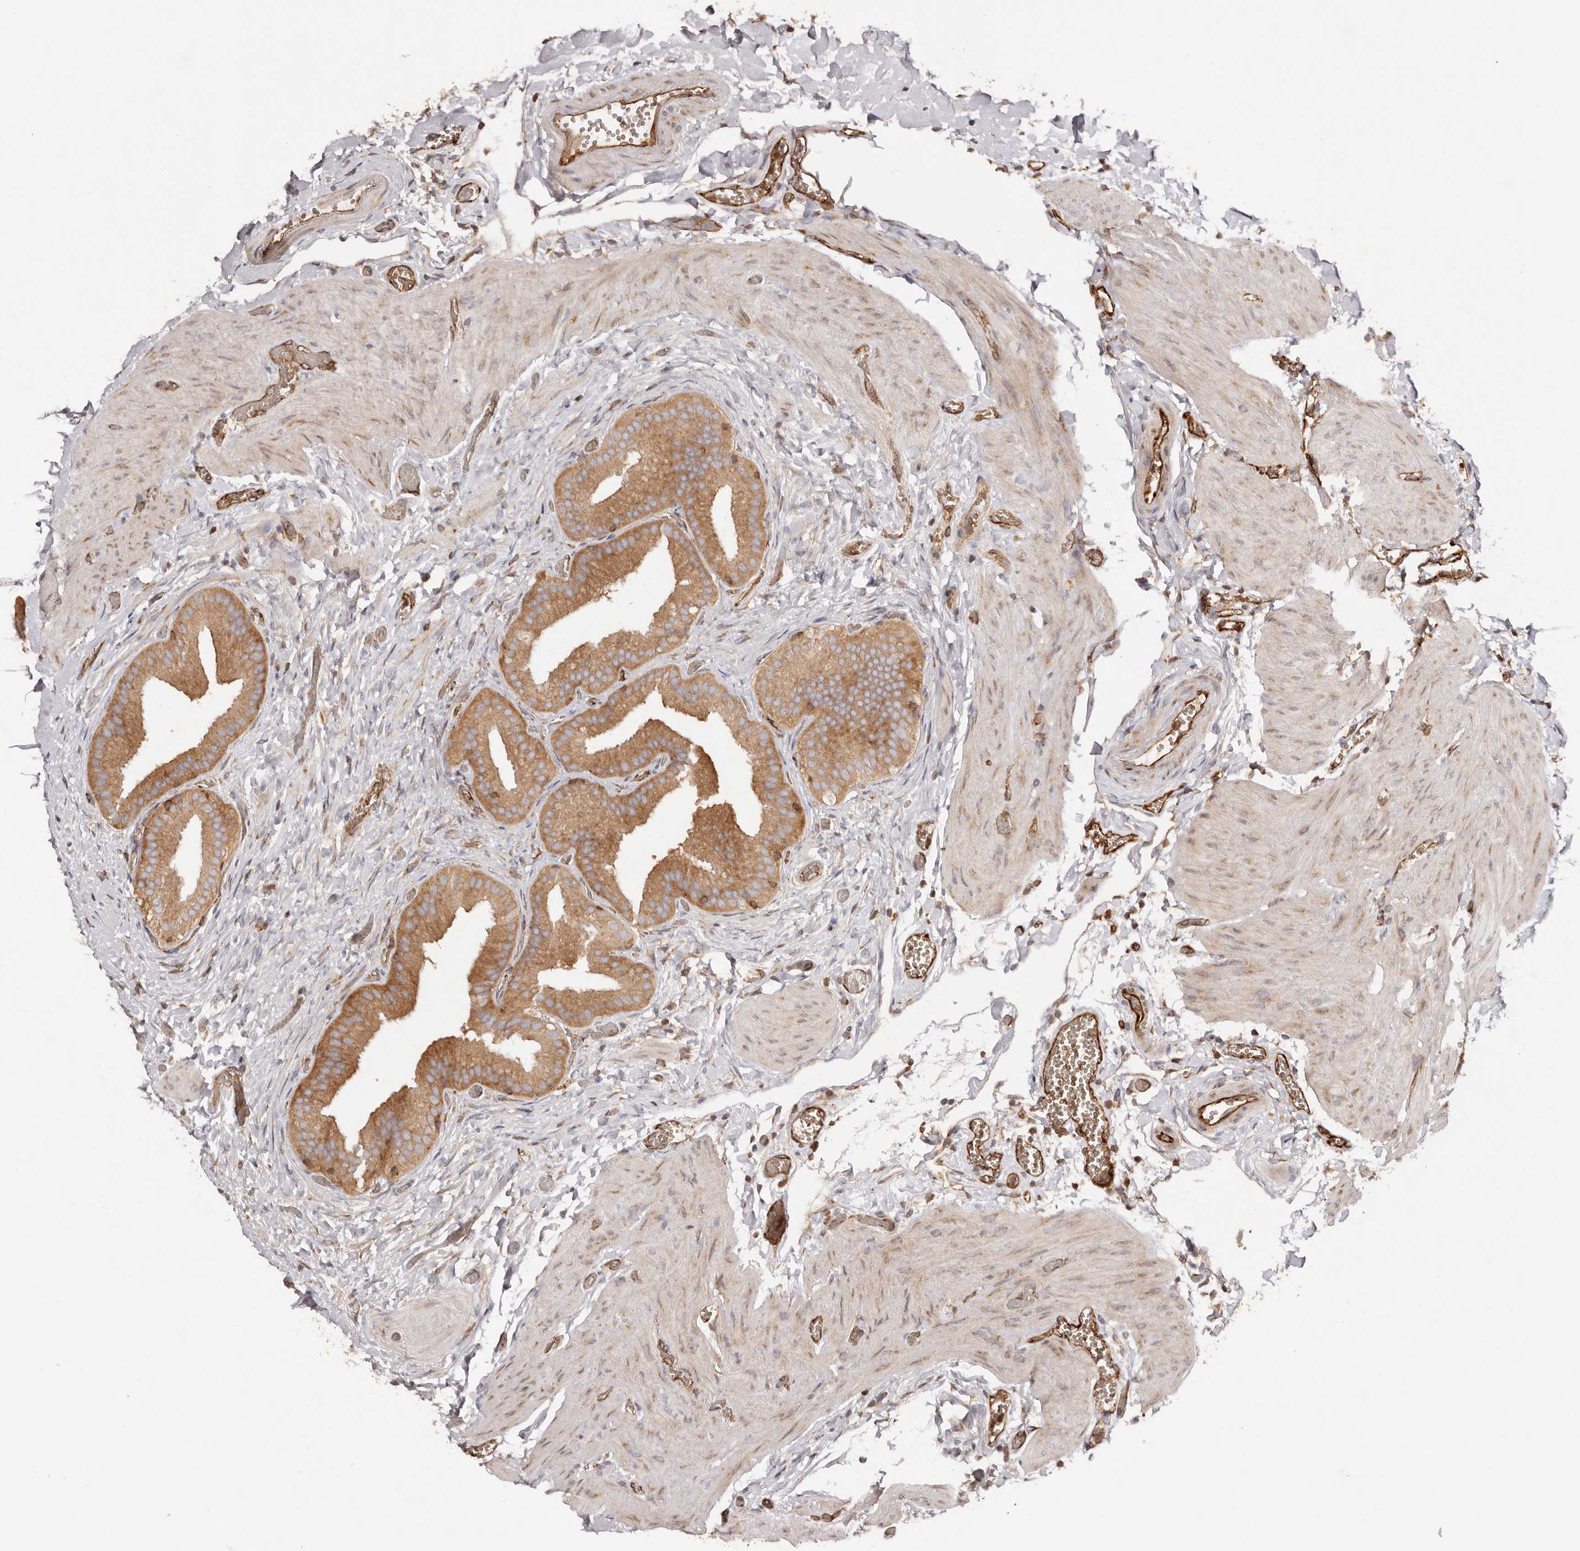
{"staining": {"intensity": "strong", "quantity": ">75%", "location": "cytoplasmic/membranous"}, "tissue": "gallbladder", "cell_type": "Glandular cells", "image_type": "normal", "snomed": [{"axis": "morphology", "description": "Normal tissue, NOS"}, {"axis": "topography", "description": "Gallbladder"}], "caption": "A brown stain labels strong cytoplasmic/membranous expression of a protein in glandular cells of benign gallbladder.", "gene": "RPS6", "patient": {"sex": "female", "age": 64}}